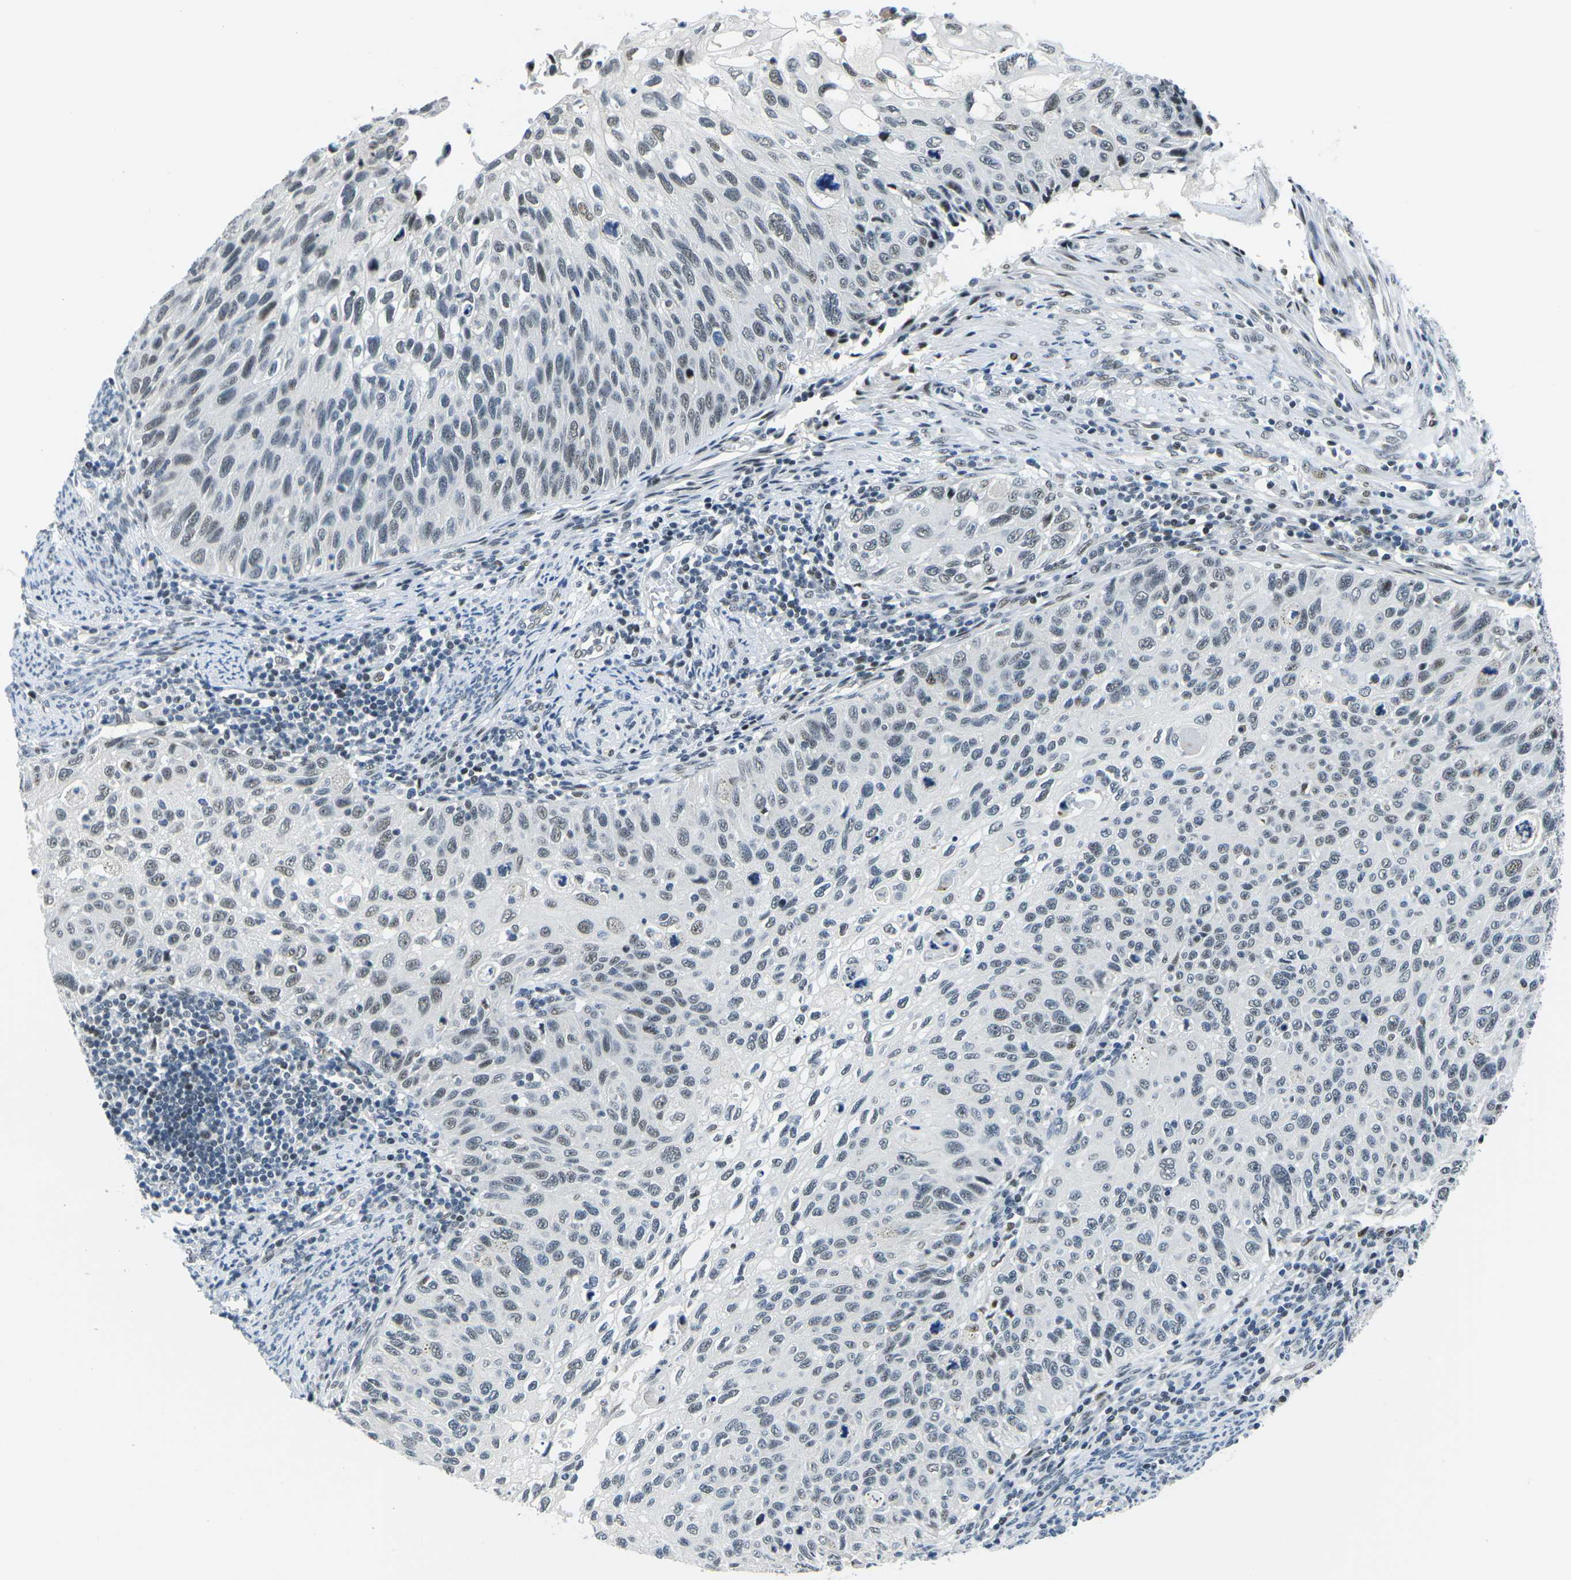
{"staining": {"intensity": "weak", "quantity": "<25%", "location": "nuclear"}, "tissue": "cervical cancer", "cell_type": "Tumor cells", "image_type": "cancer", "snomed": [{"axis": "morphology", "description": "Squamous cell carcinoma, NOS"}, {"axis": "topography", "description": "Cervix"}], "caption": "DAB (3,3'-diaminobenzidine) immunohistochemical staining of human cervical cancer demonstrates no significant positivity in tumor cells.", "gene": "PRPF8", "patient": {"sex": "female", "age": 70}}